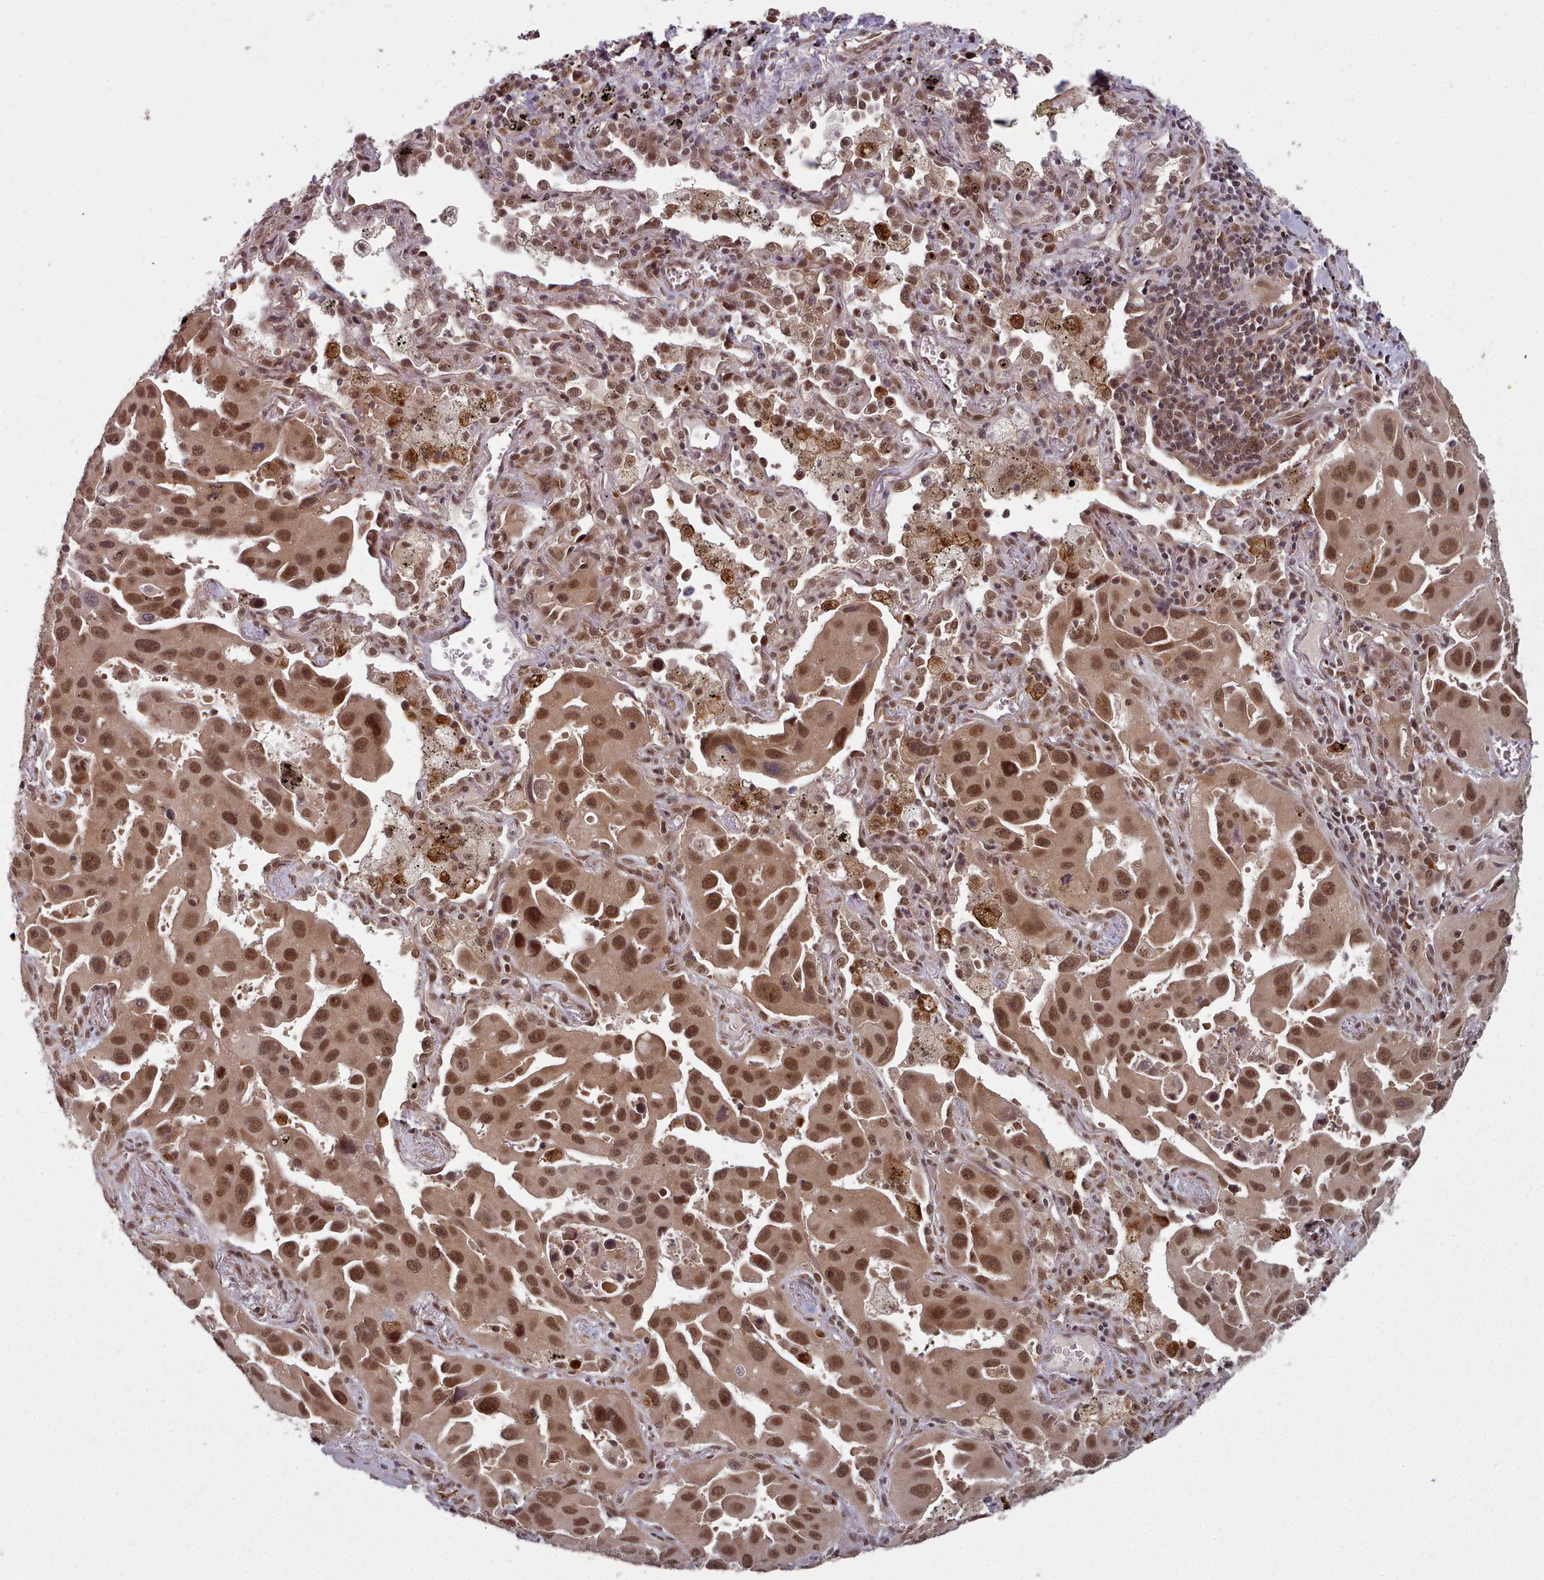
{"staining": {"intensity": "moderate", "quantity": ">75%", "location": "cytoplasmic/membranous,nuclear"}, "tissue": "lung cancer", "cell_type": "Tumor cells", "image_type": "cancer", "snomed": [{"axis": "morphology", "description": "Adenocarcinoma, NOS"}, {"axis": "topography", "description": "Lung"}], "caption": "A brown stain shows moderate cytoplasmic/membranous and nuclear staining of a protein in human adenocarcinoma (lung) tumor cells.", "gene": "DHX8", "patient": {"sex": "male", "age": 66}}